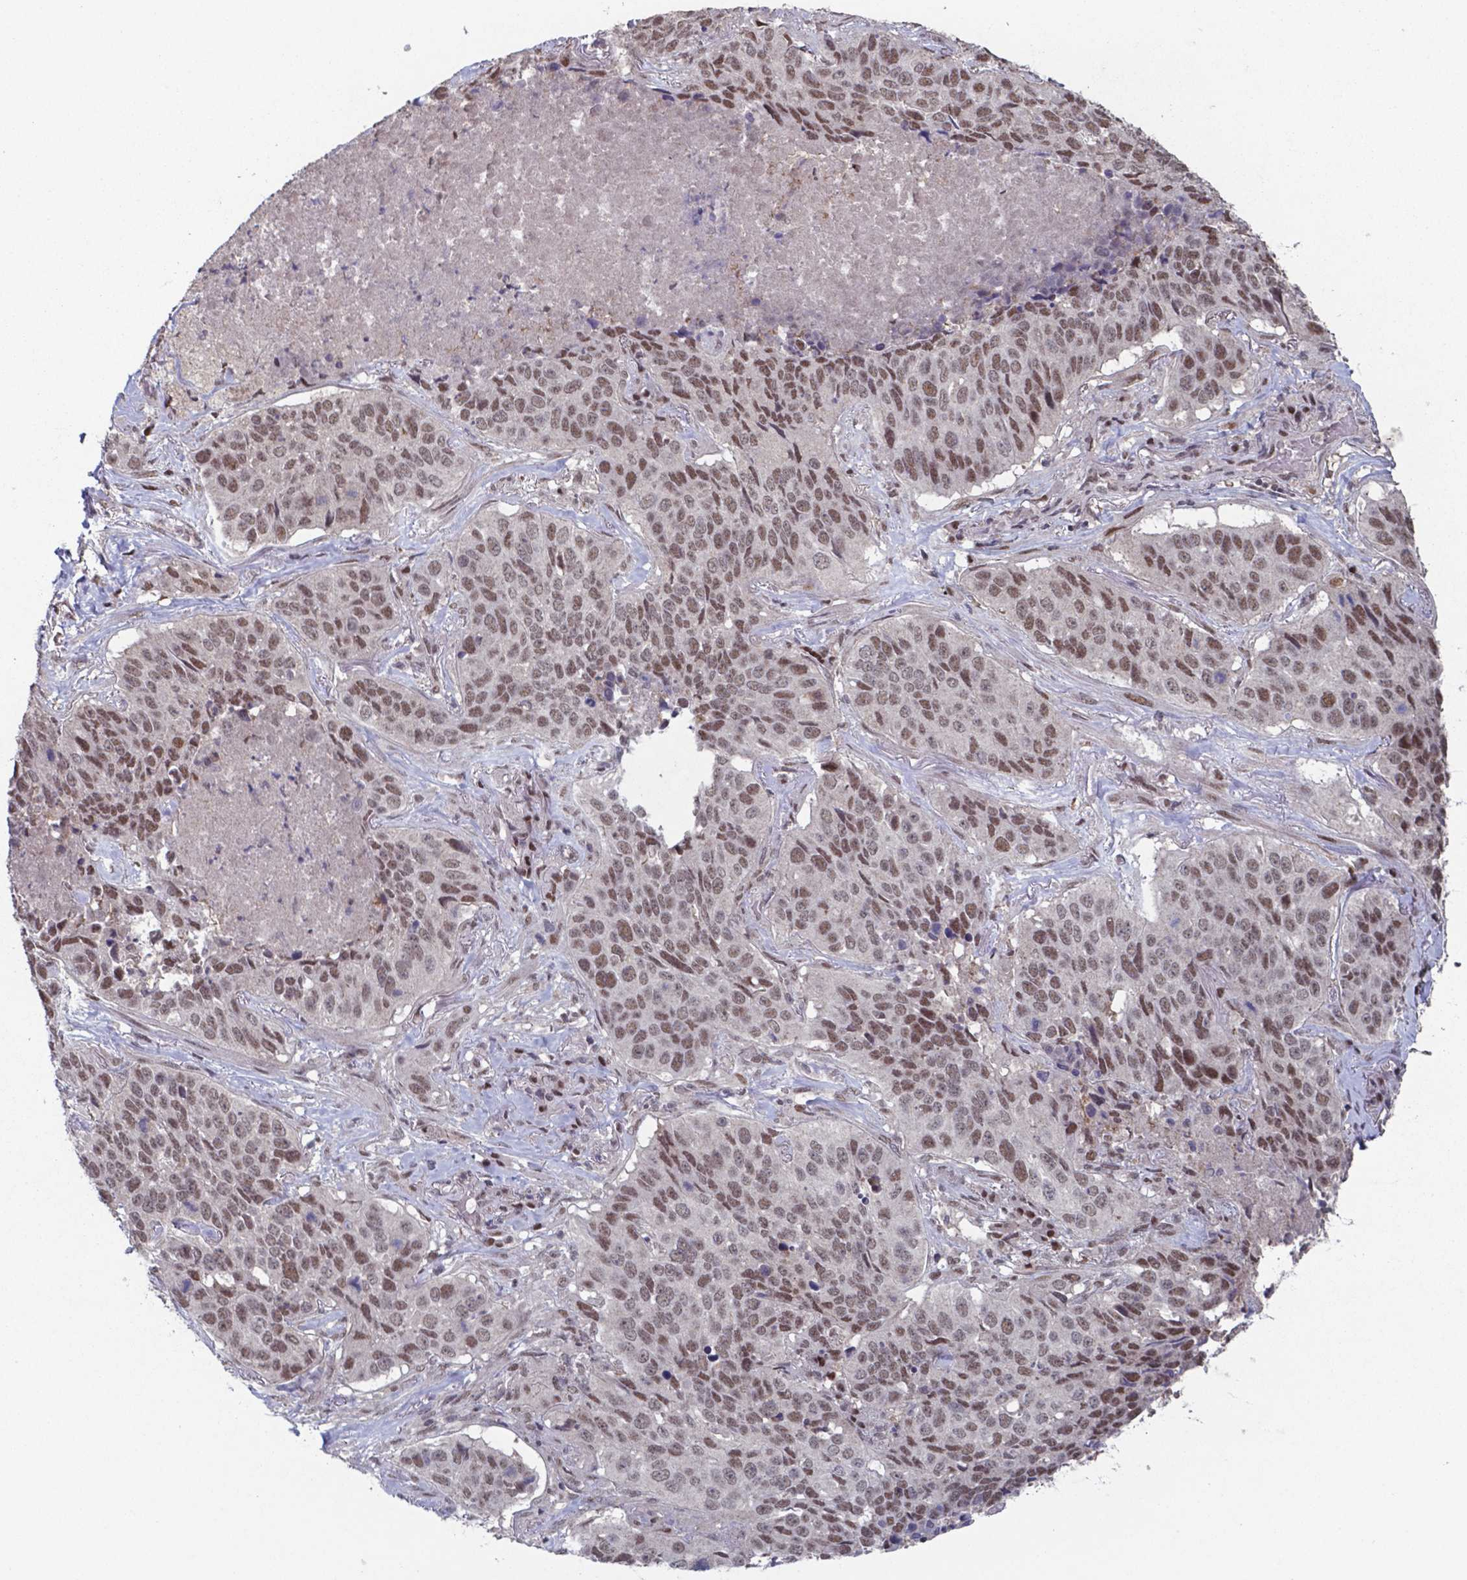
{"staining": {"intensity": "moderate", "quantity": ">75%", "location": "nuclear"}, "tissue": "lung cancer", "cell_type": "Tumor cells", "image_type": "cancer", "snomed": [{"axis": "morphology", "description": "Normal tissue, NOS"}, {"axis": "morphology", "description": "Squamous cell carcinoma, NOS"}, {"axis": "topography", "description": "Bronchus"}, {"axis": "topography", "description": "Lung"}], "caption": "Brown immunohistochemical staining in human lung squamous cell carcinoma shows moderate nuclear expression in about >75% of tumor cells.", "gene": "UBA1", "patient": {"sex": "male", "age": 64}}